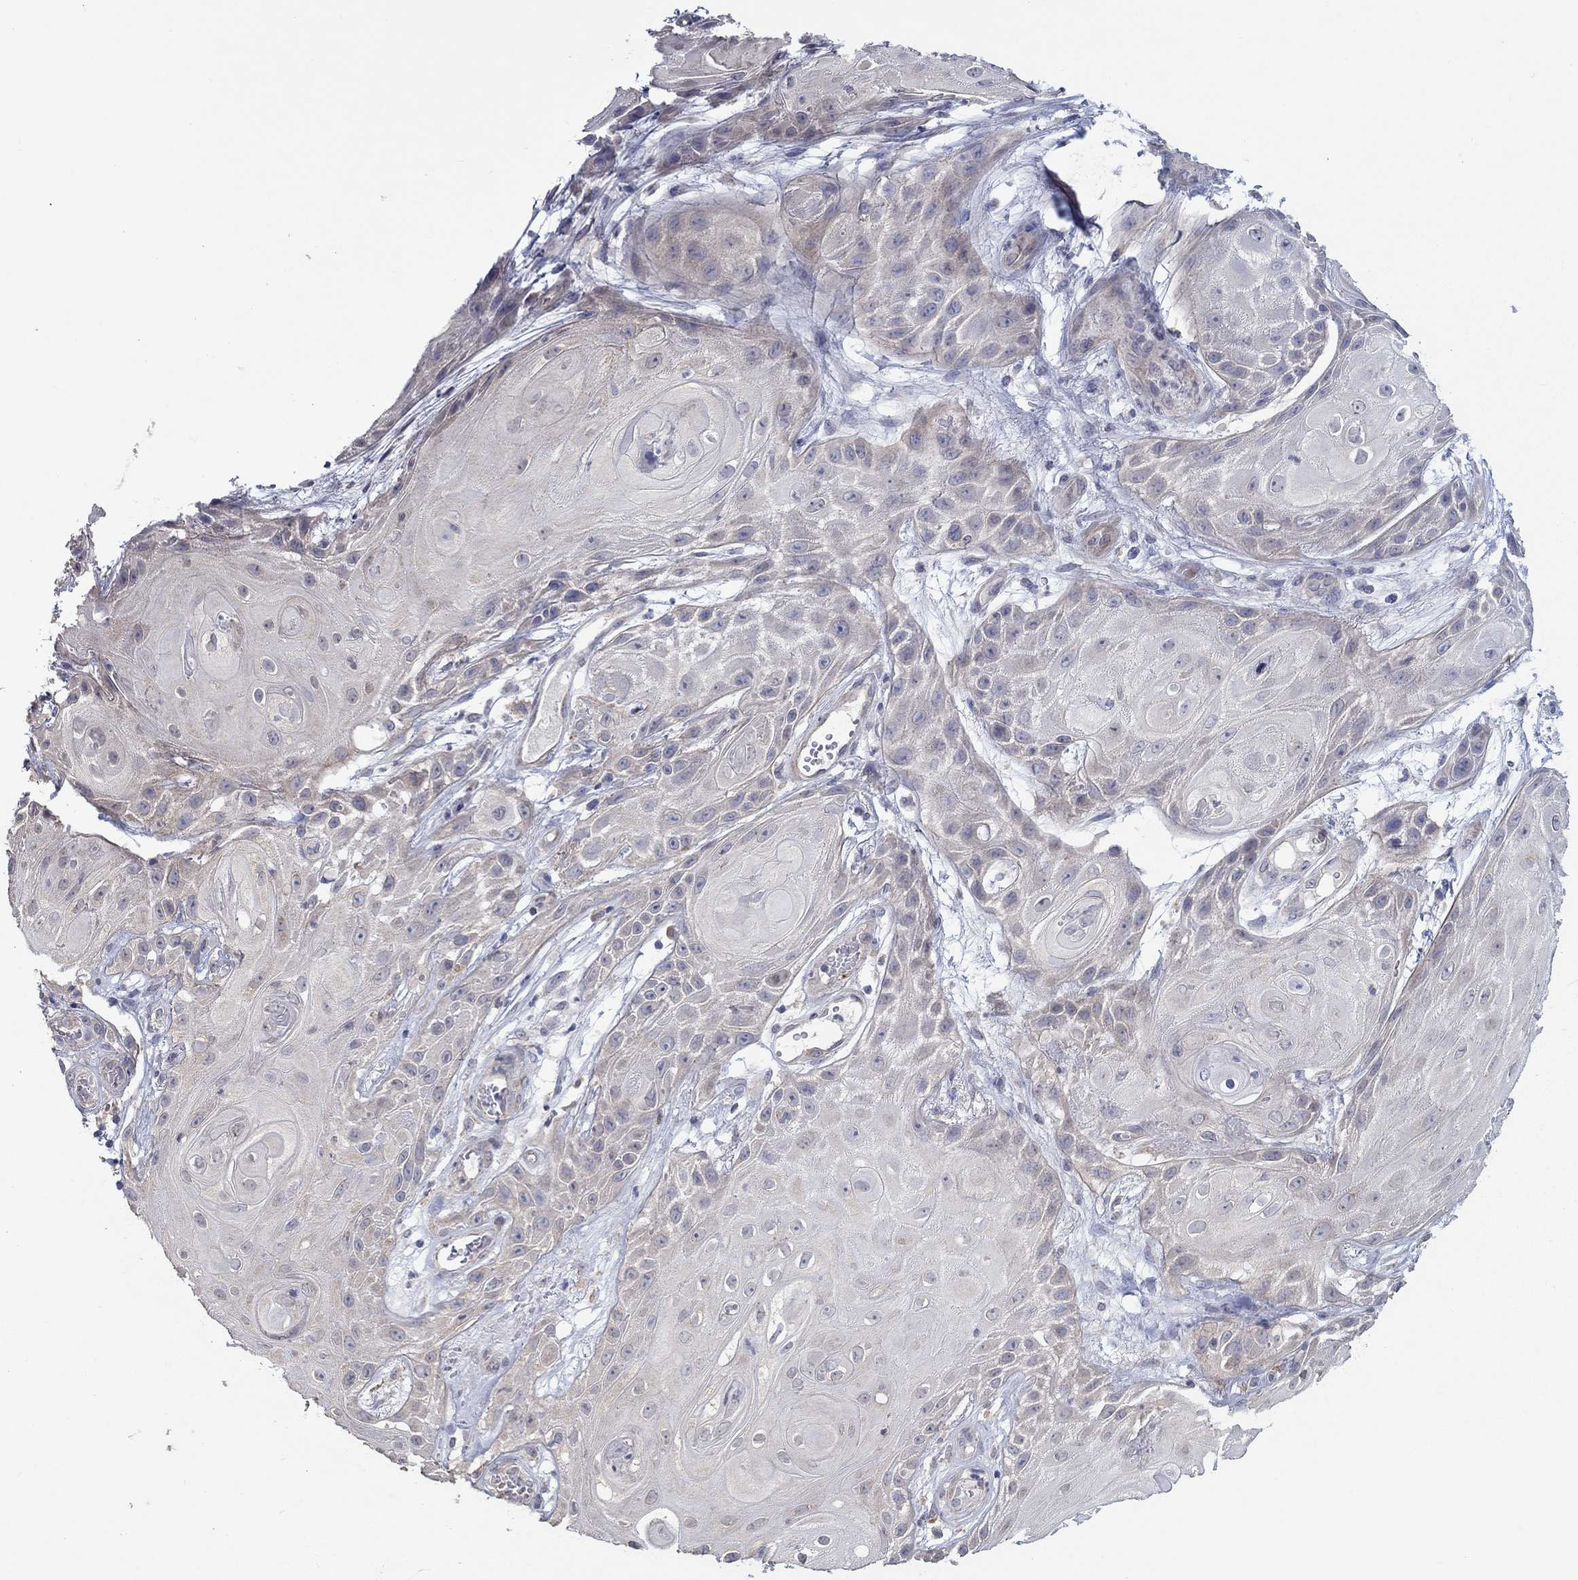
{"staining": {"intensity": "negative", "quantity": "none", "location": "none"}, "tissue": "skin cancer", "cell_type": "Tumor cells", "image_type": "cancer", "snomed": [{"axis": "morphology", "description": "Squamous cell carcinoma, NOS"}, {"axis": "topography", "description": "Skin"}], "caption": "Skin squamous cell carcinoma stained for a protein using immunohistochemistry shows no positivity tumor cells.", "gene": "ERMP1", "patient": {"sex": "male", "age": 62}}